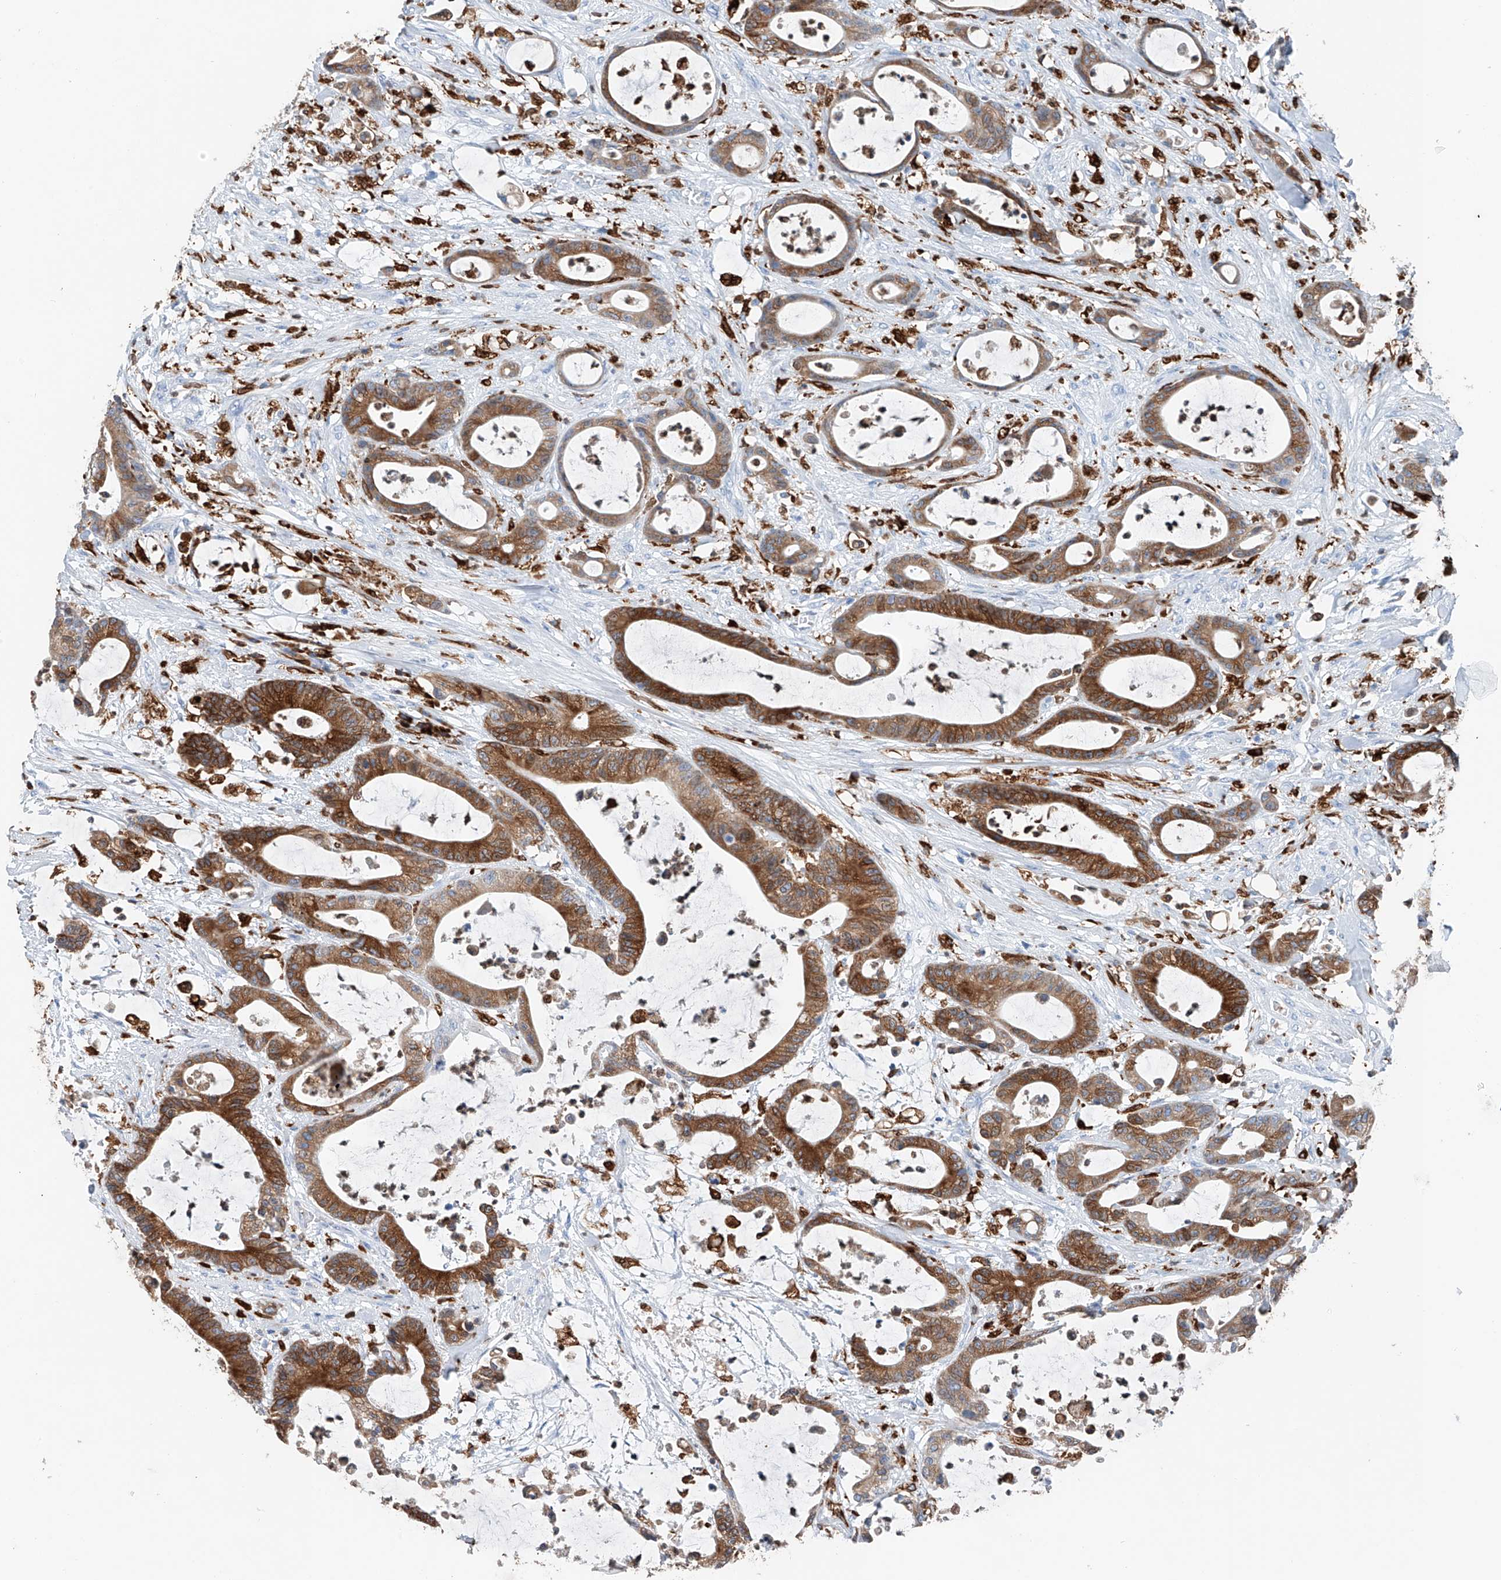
{"staining": {"intensity": "strong", "quantity": "25%-75%", "location": "cytoplasmic/membranous"}, "tissue": "colorectal cancer", "cell_type": "Tumor cells", "image_type": "cancer", "snomed": [{"axis": "morphology", "description": "Adenocarcinoma, NOS"}, {"axis": "topography", "description": "Colon"}], "caption": "Protein staining by immunohistochemistry (IHC) demonstrates strong cytoplasmic/membranous expression in approximately 25%-75% of tumor cells in adenocarcinoma (colorectal).", "gene": "TBXAS1", "patient": {"sex": "female", "age": 84}}